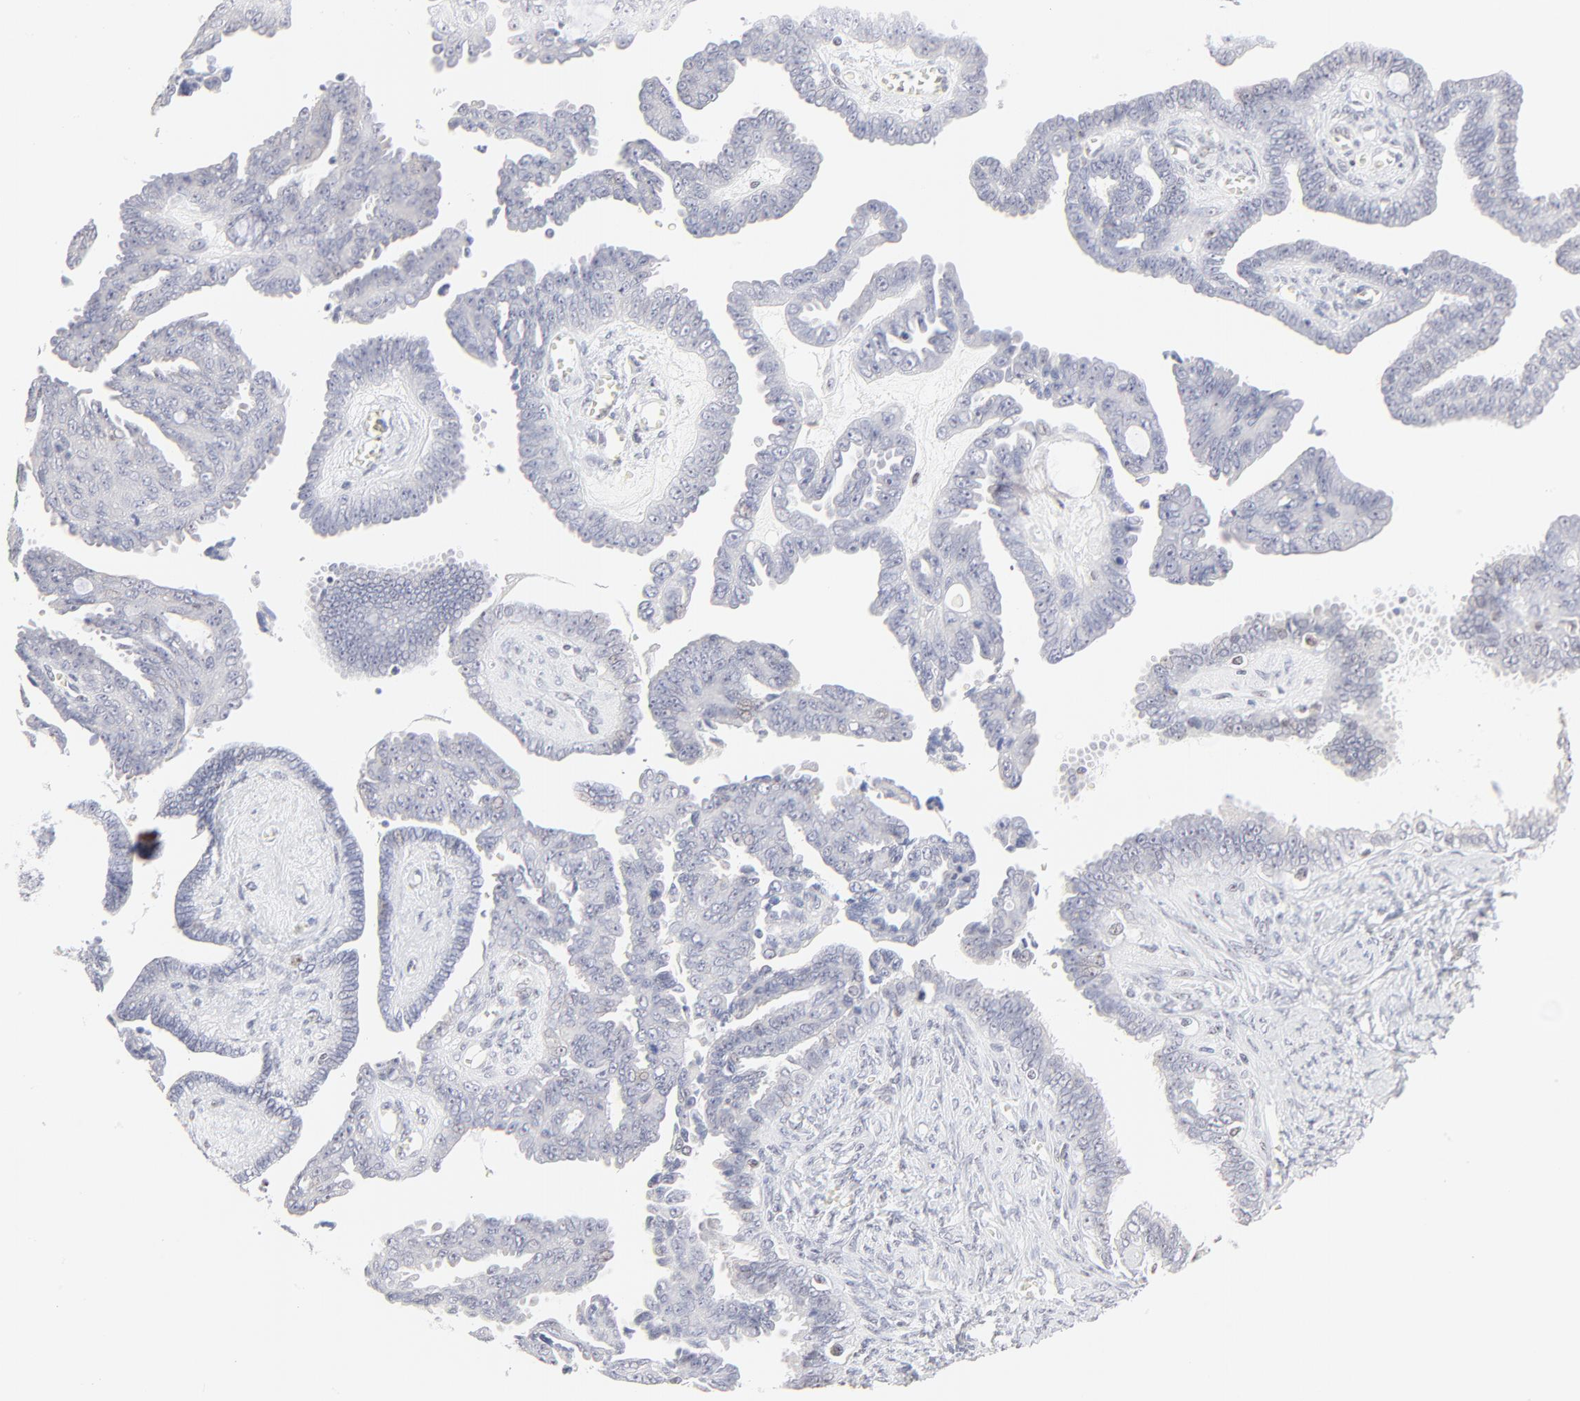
{"staining": {"intensity": "negative", "quantity": "none", "location": "none"}, "tissue": "ovarian cancer", "cell_type": "Tumor cells", "image_type": "cancer", "snomed": [{"axis": "morphology", "description": "Cystadenocarcinoma, serous, NOS"}, {"axis": "topography", "description": "Ovary"}], "caption": "Tumor cells show no significant positivity in ovarian cancer.", "gene": "NFIL3", "patient": {"sex": "female", "age": 71}}